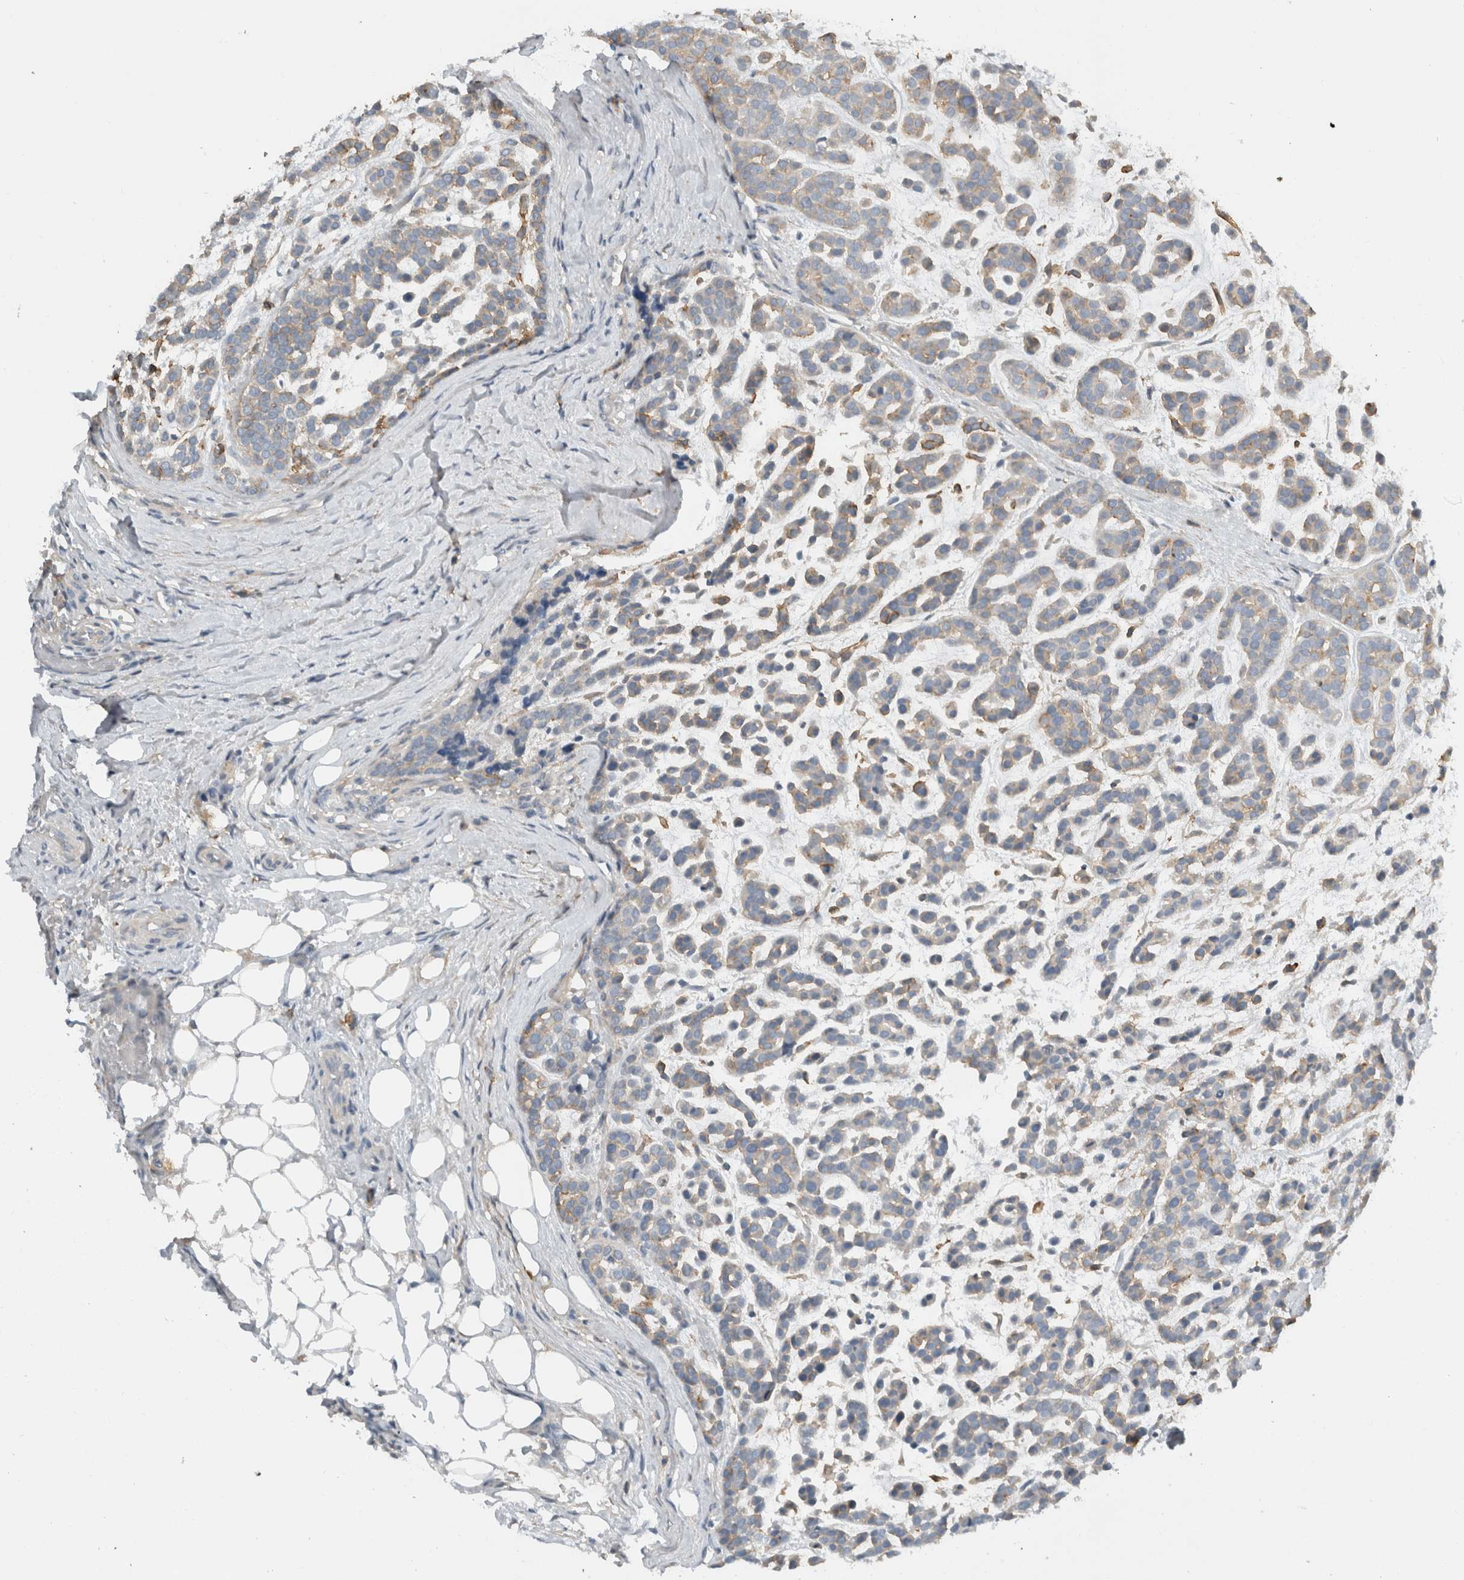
{"staining": {"intensity": "moderate", "quantity": "25%-75%", "location": "cytoplasmic/membranous"}, "tissue": "head and neck cancer", "cell_type": "Tumor cells", "image_type": "cancer", "snomed": [{"axis": "morphology", "description": "Adenocarcinoma, NOS"}, {"axis": "morphology", "description": "Adenoma, NOS"}, {"axis": "topography", "description": "Head-Neck"}], "caption": "High-magnification brightfield microscopy of head and neck cancer (adenocarcinoma) stained with DAB (3,3'-diaminobenzidine) (brown) and counterstained with hematoxylin (blue). tumor cells exhibit moderate cytoplasmic/membranous staining is present in approximately25%-75% of cells. (Brightfield microscopy of DAB IHC at high magnification).", "gene": "ERCC6L2", "patient": {"sex": "female", "age": 55}}